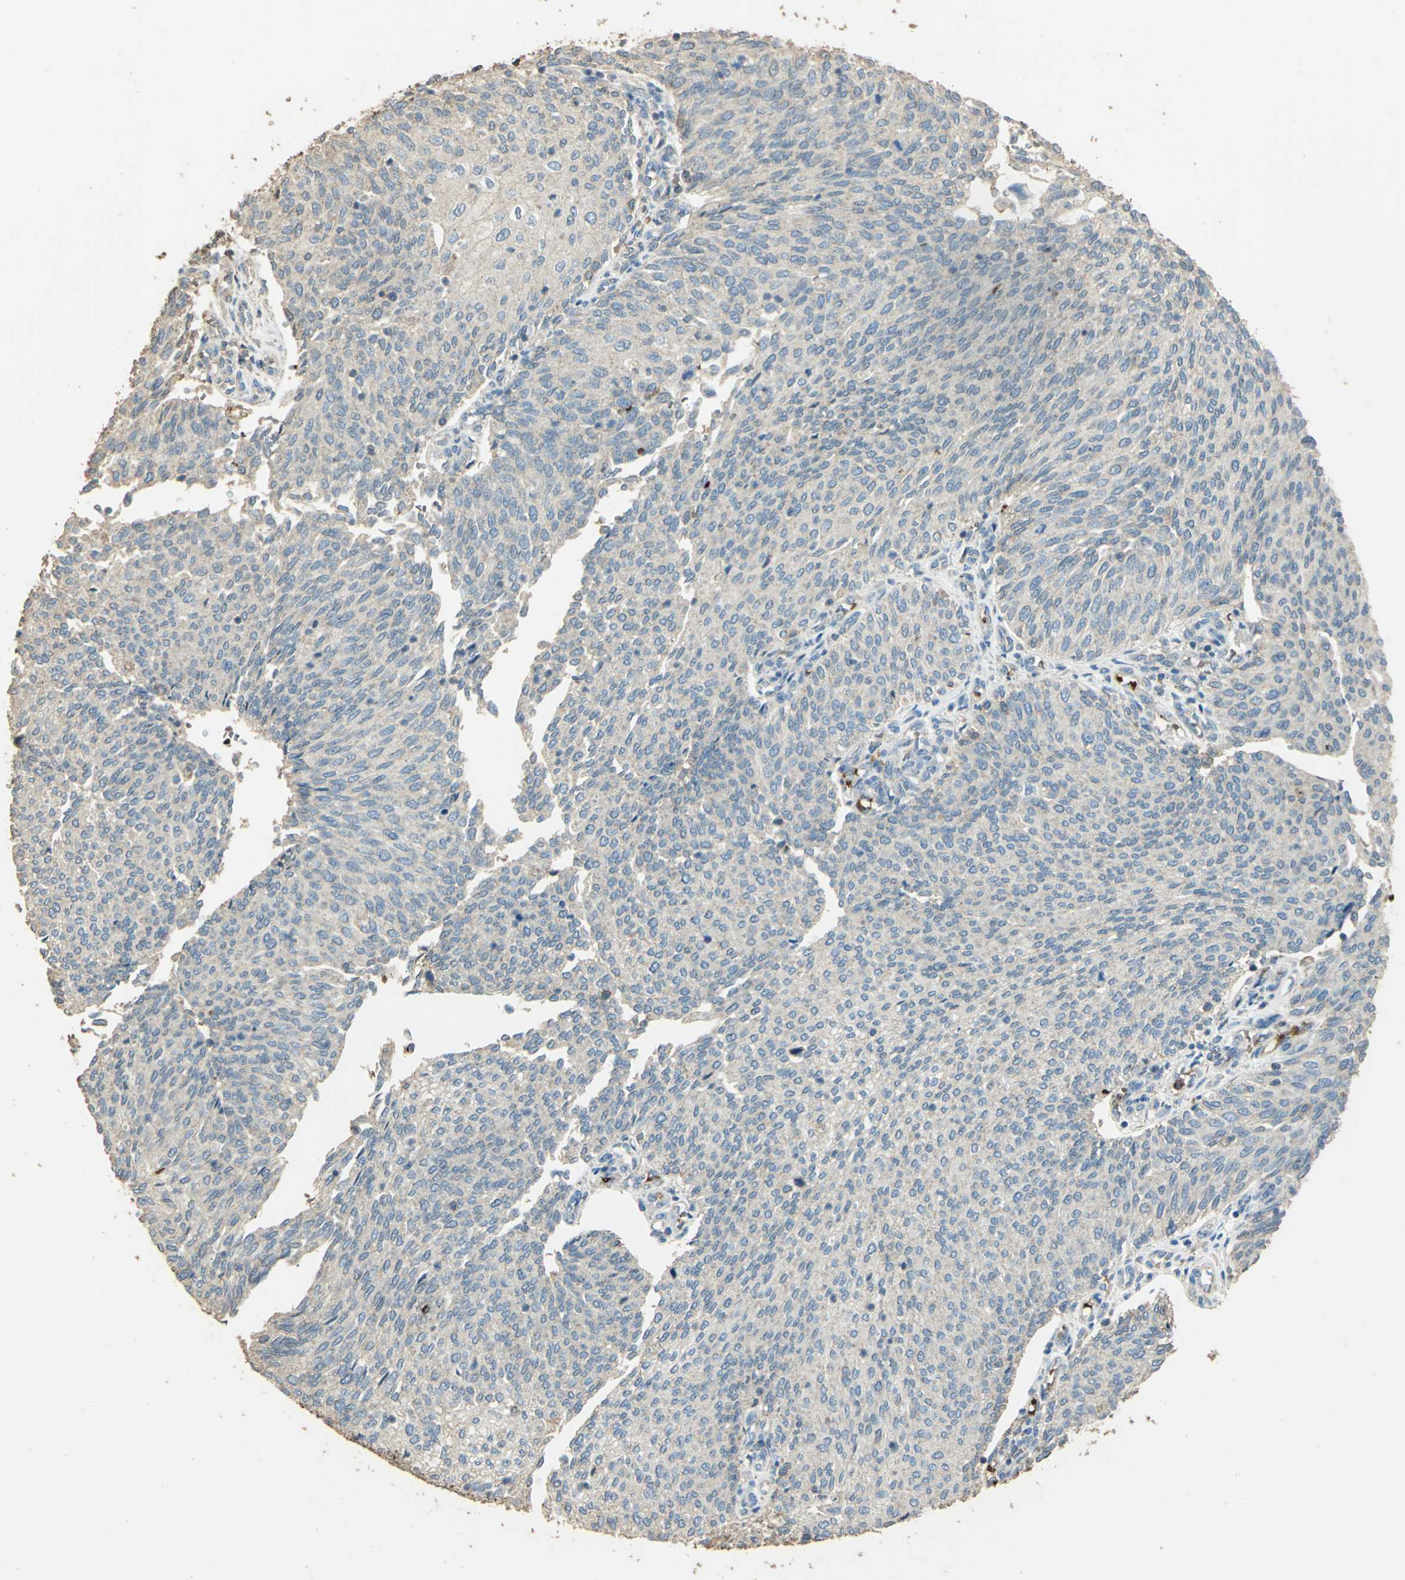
{"staining": {"intensity": "weak", "quantity": "25%-75%", "location": "cytoplasmic/membranous"}, "tissue": "urothelial cancer", "cell_type": "Tumor cells", "image_type": "cancer", "snomed": [{"axis": "morphology", "description": "Urothelial carcinoma, Low grade"}, {"axis": "topography", "description": "Urinary bladder"}], "caption": "Urothelial cancer stained with immunohistochemistry demonstrates weak cytoplasmic/membranous positivity in approximately 25%-75% of tumor cells.", "gene": "TRAPPC2", "patient": {"sex": "female", "age": 79}}